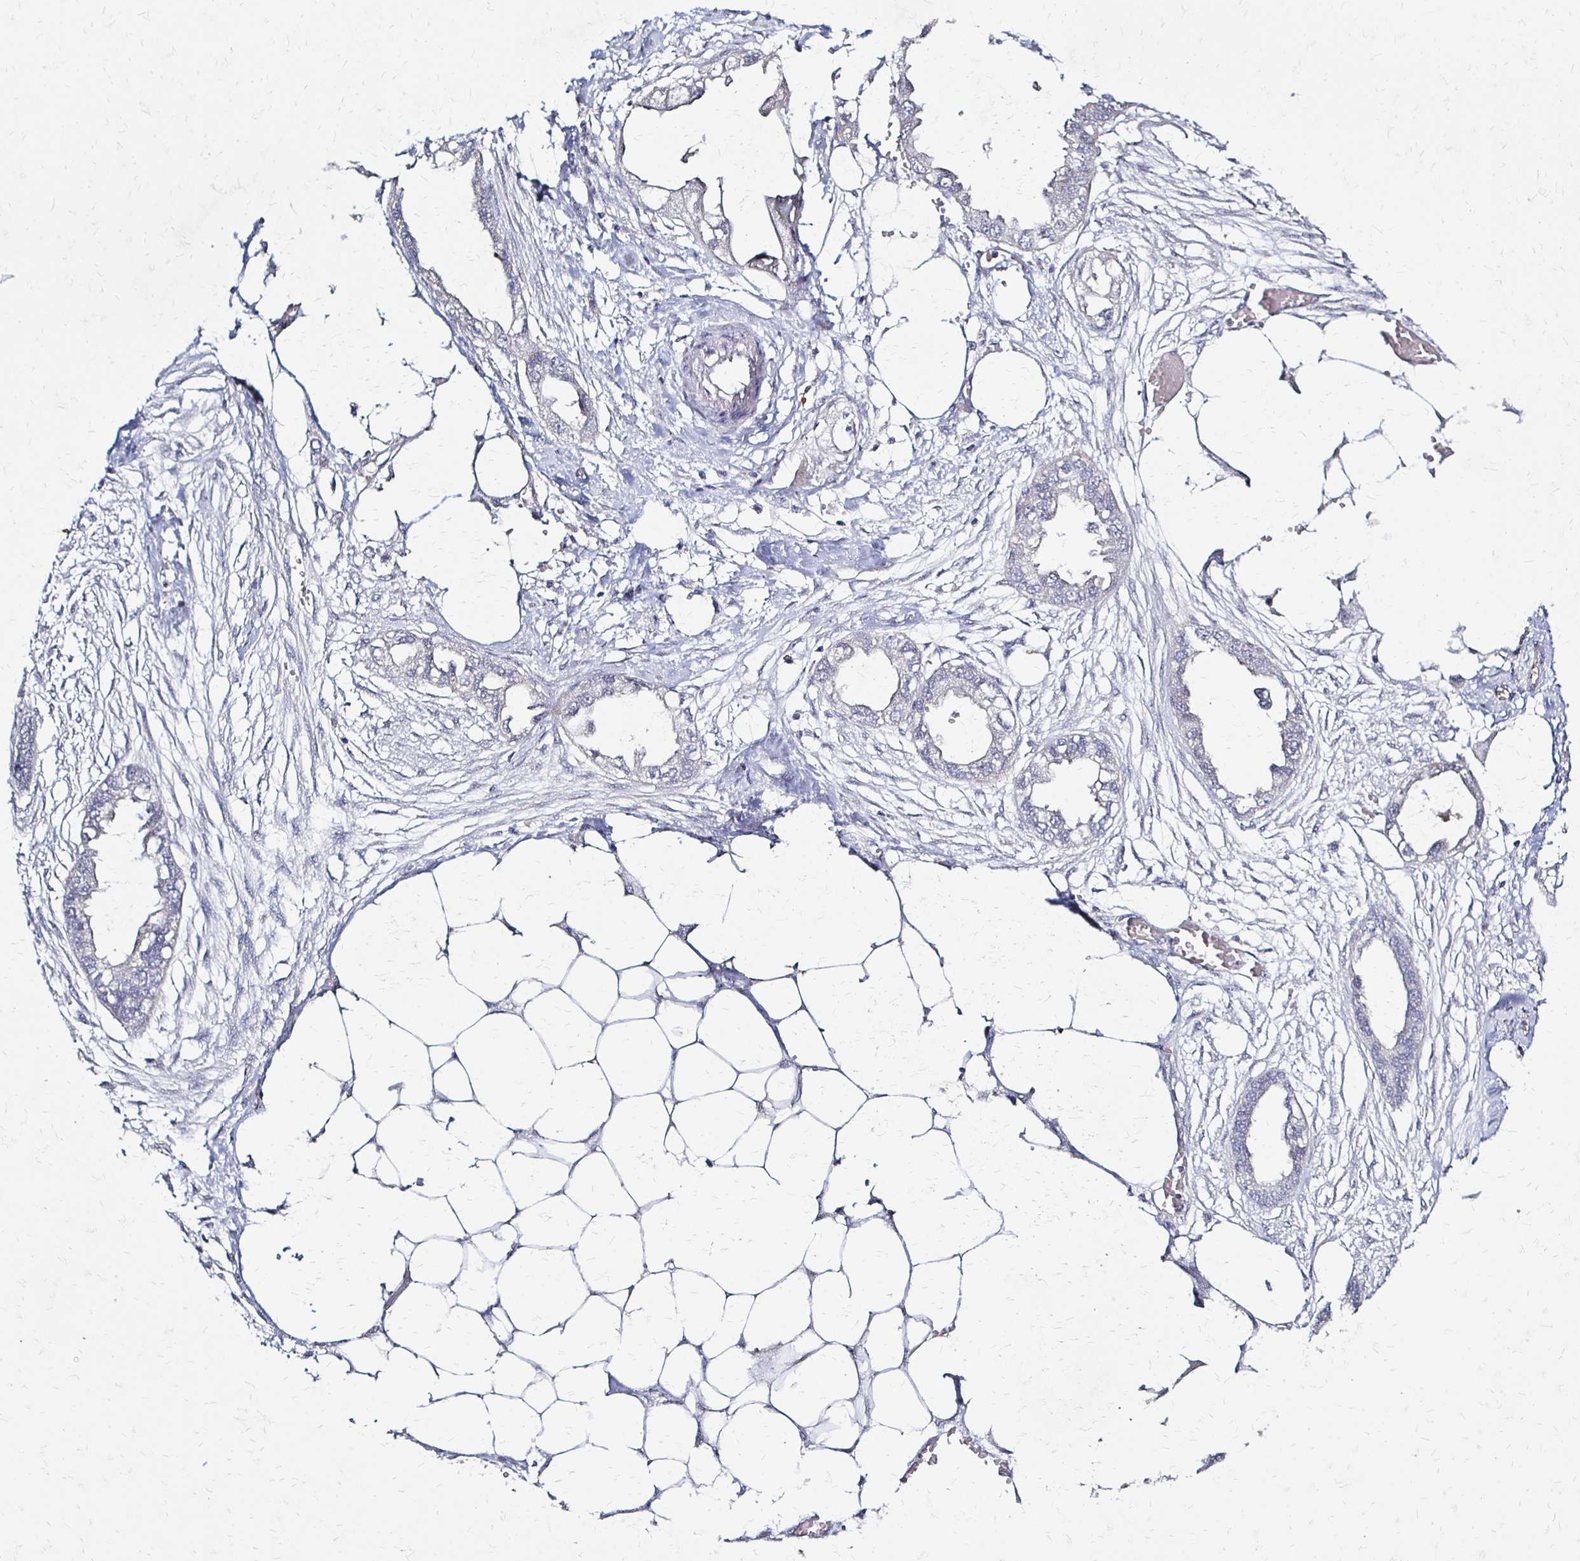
{"staining": {"intensity": "negative", "quantity": "none", "location": "none"}, "tissue": "endometrial cancer", "cell_type": "Tumor cells", "image_type": "cancer", "snomed": [{"axis": "morphology", "description": "Adenocarcinoma, NOS"}, {"axis": "morphology", "description": "Adenocarcinoma, metastatic, NOS"}, {"axis": "topography", "description": "Adipose tissue"}, {"axis": "topography", "description": "Endometrium"}], "caption": "Immunohistochemistry photomicrograph of neoplastic tissue: endometrial cancer stained with DAB shows no significant protein positivity in tumor cells.", "gene": "SLC9A9", "patient": {"sex": "female", "age": 67}}